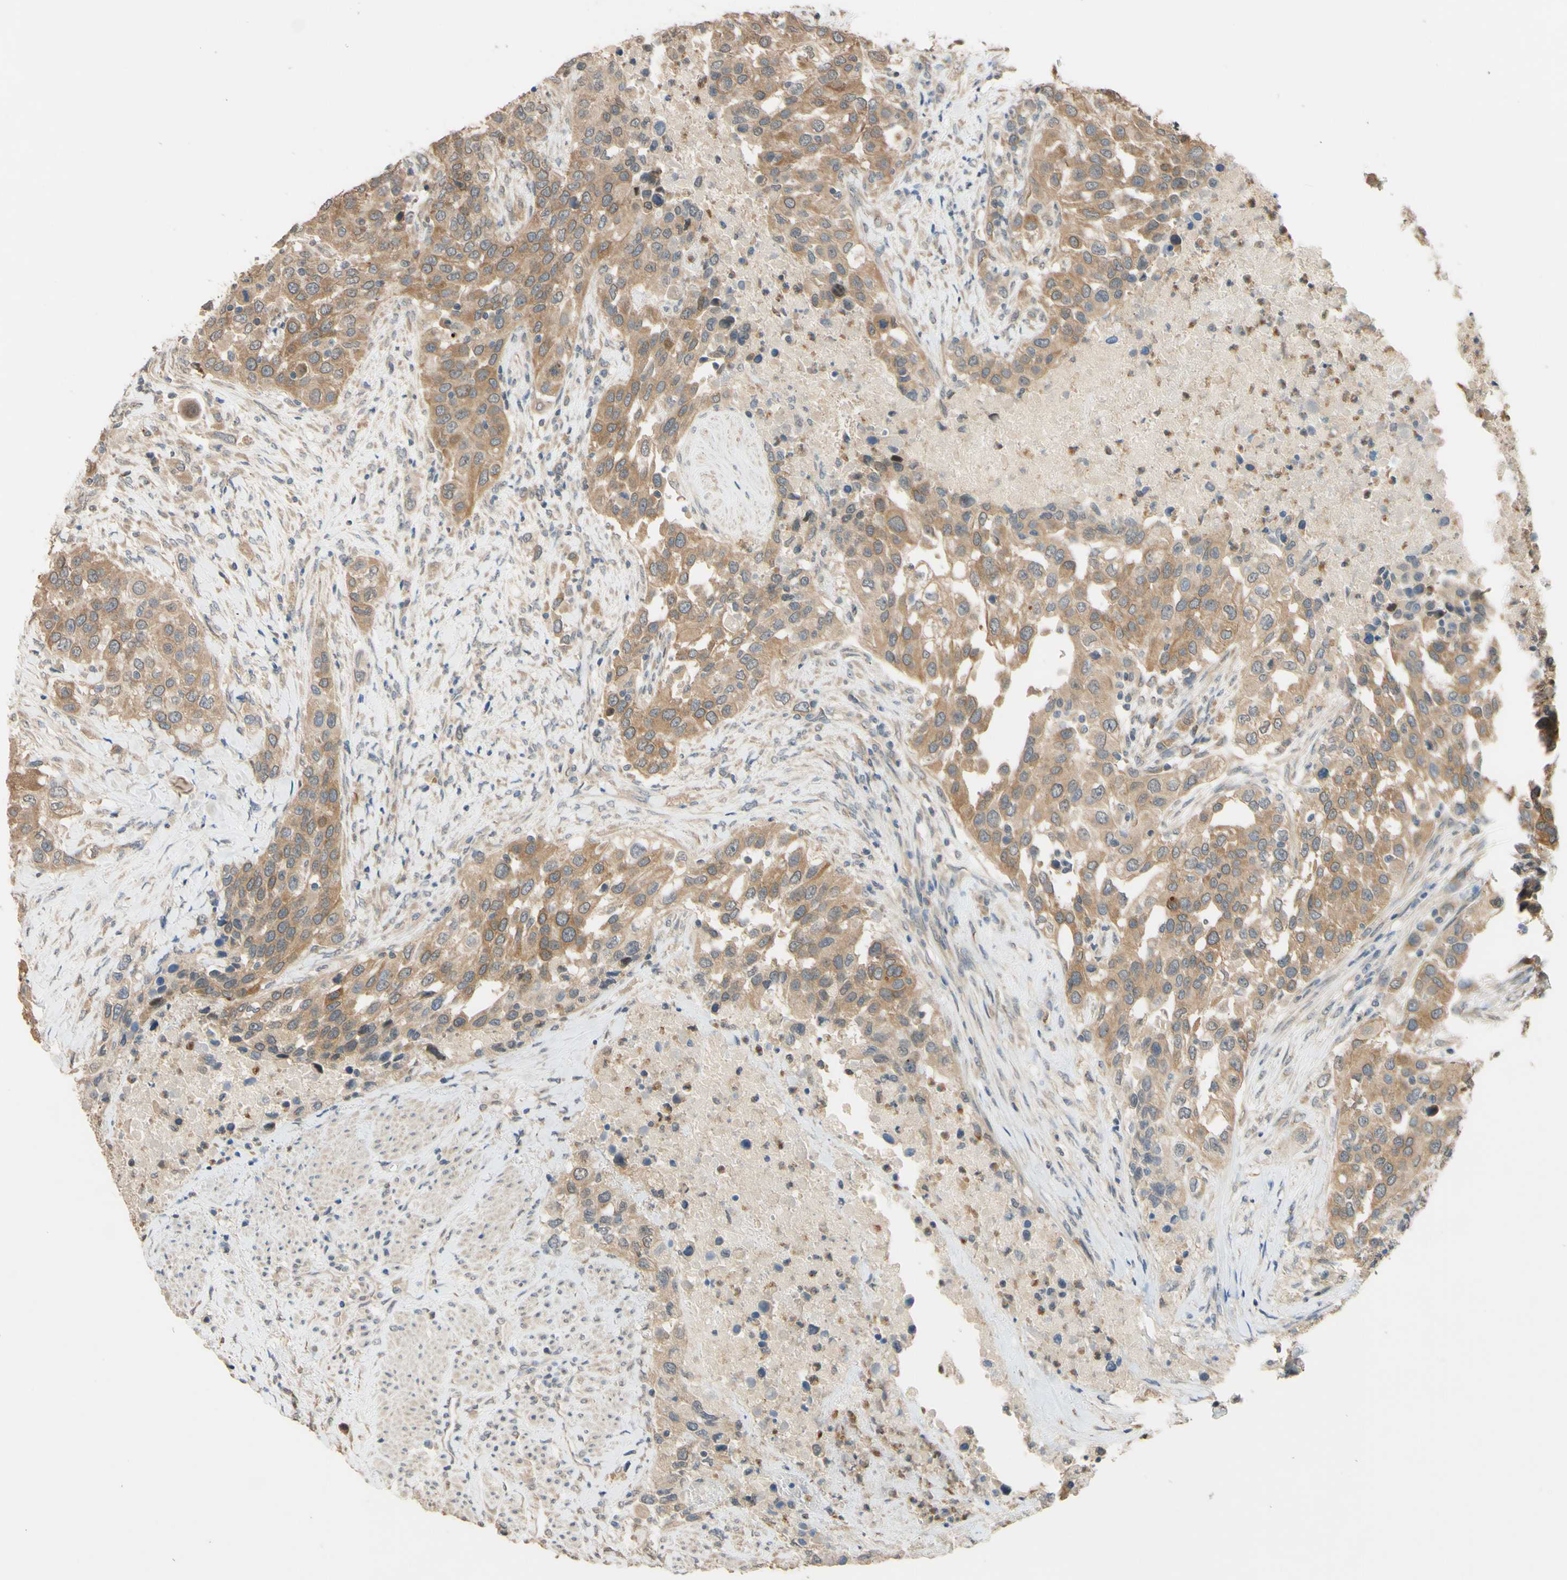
{"staining": {"intensity": "moderate", "quantity": ">75%", "location": "cytoplasmic/membranous"}, "tissue": "urothelial cancer", "cell_type": "Tumor cells", "image_type": "cancer", "snomed": [{"axis": "morphology", "description": "Urothelial carcinoma, High grade"}, {"axis": "topography", "description": "Urinary bladder"}], "caption": "Protein analysis of urothelial carcinoma (high-grade) tissue shows moderate cytoplasmic/membranous expression in about >75% of tumor cells. (DAB IHC with brightfield microscopy, high magnification).", "gene": "SMIM19", "patient": {"sex": "female", "age": 80}}